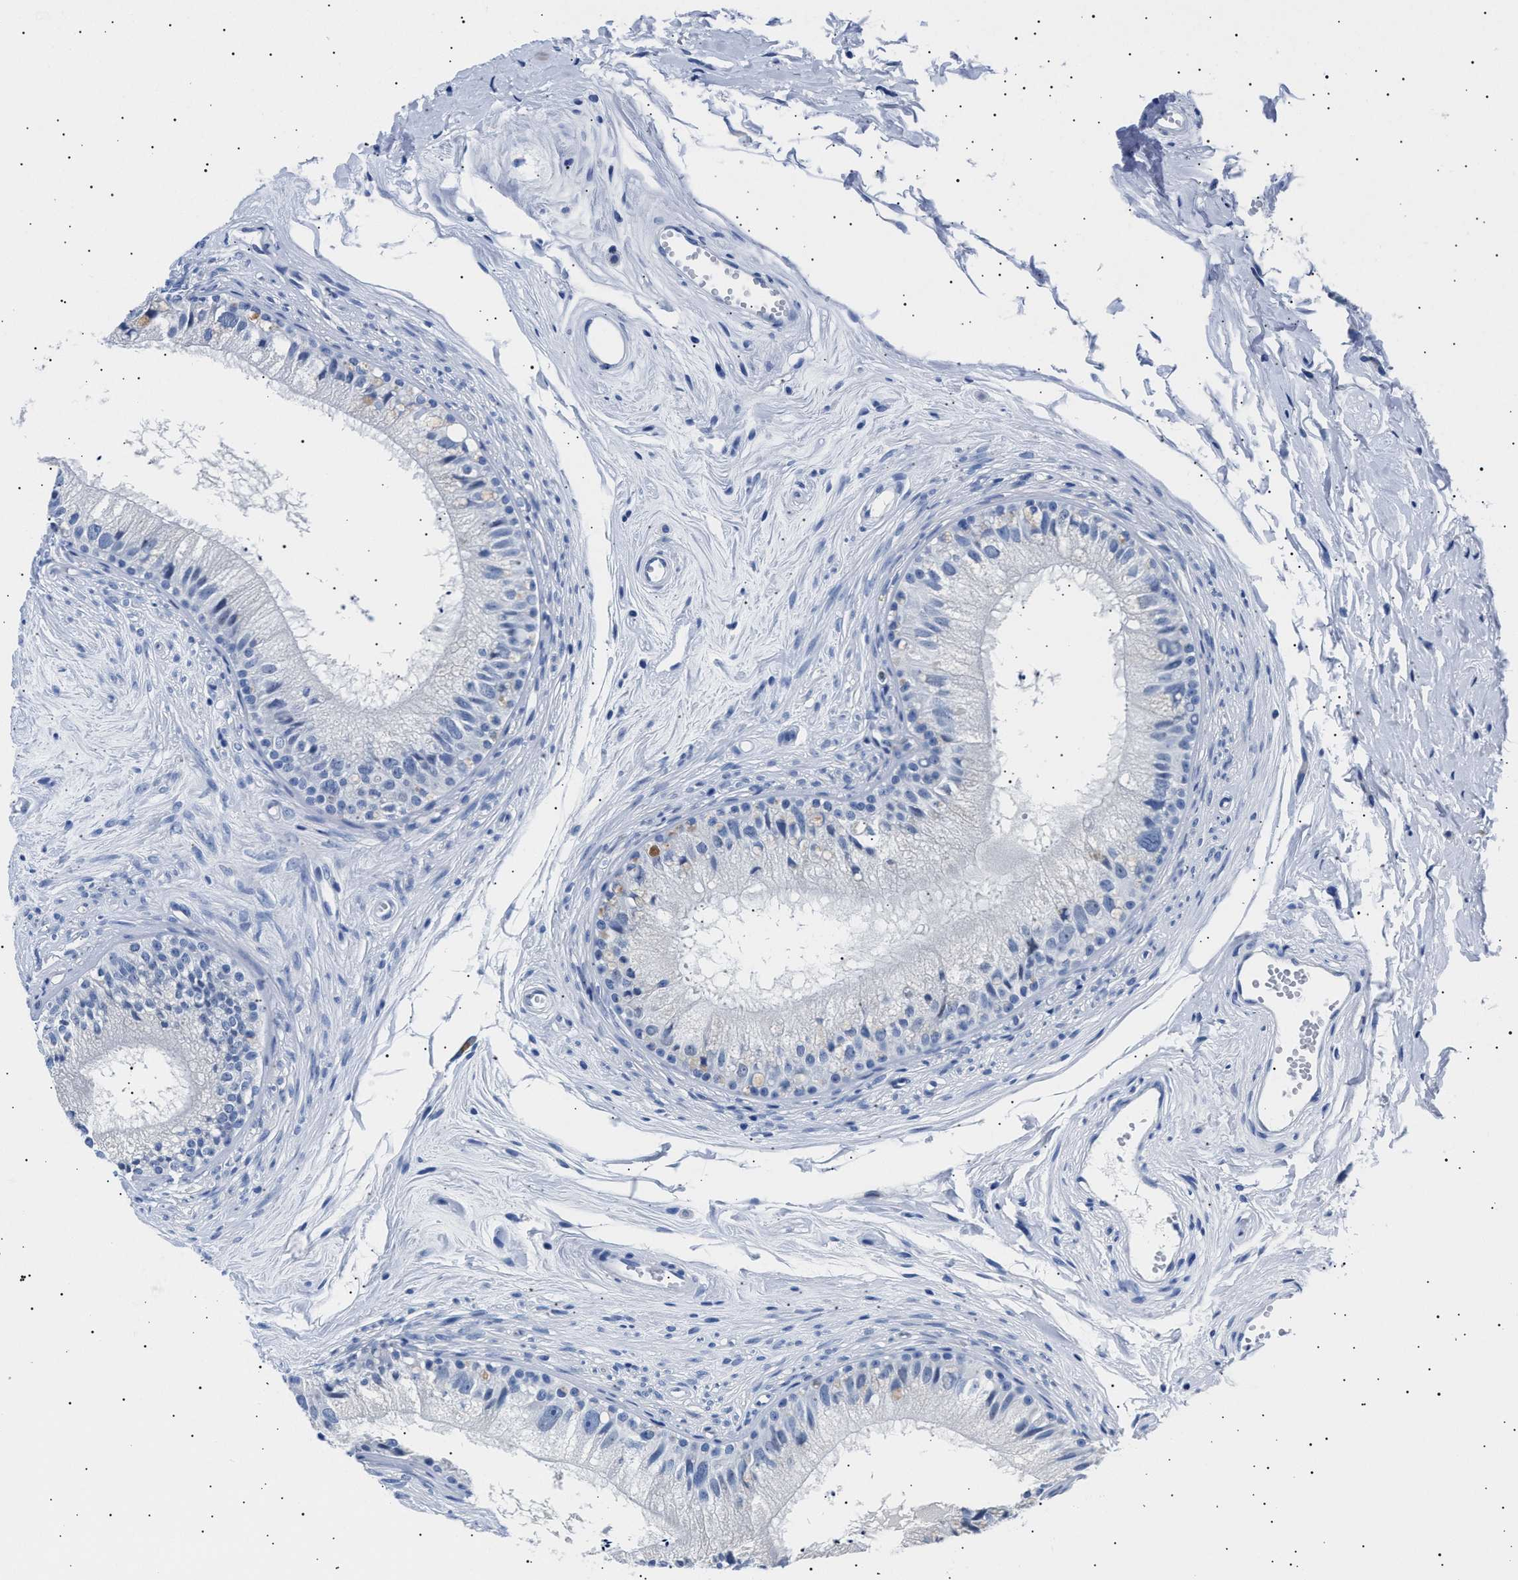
{"staining": {"intensity": "negative", "quantity": "none", "location": "none"}, "tissue": "epididymis", "cell_type": "Glandular cells", "image_type": "normal", "snomed": [{"axis": "morphology", "description": "Normal tissue, NOS"}, {"axis": "topography", "description": "Epididymis"}], "caption": "Human epididymis stained for a protein using IHC exhibits no positivity in glandular cells.", "gene": "HEMGN", "patient": {"sex": "male", "age": 56}}